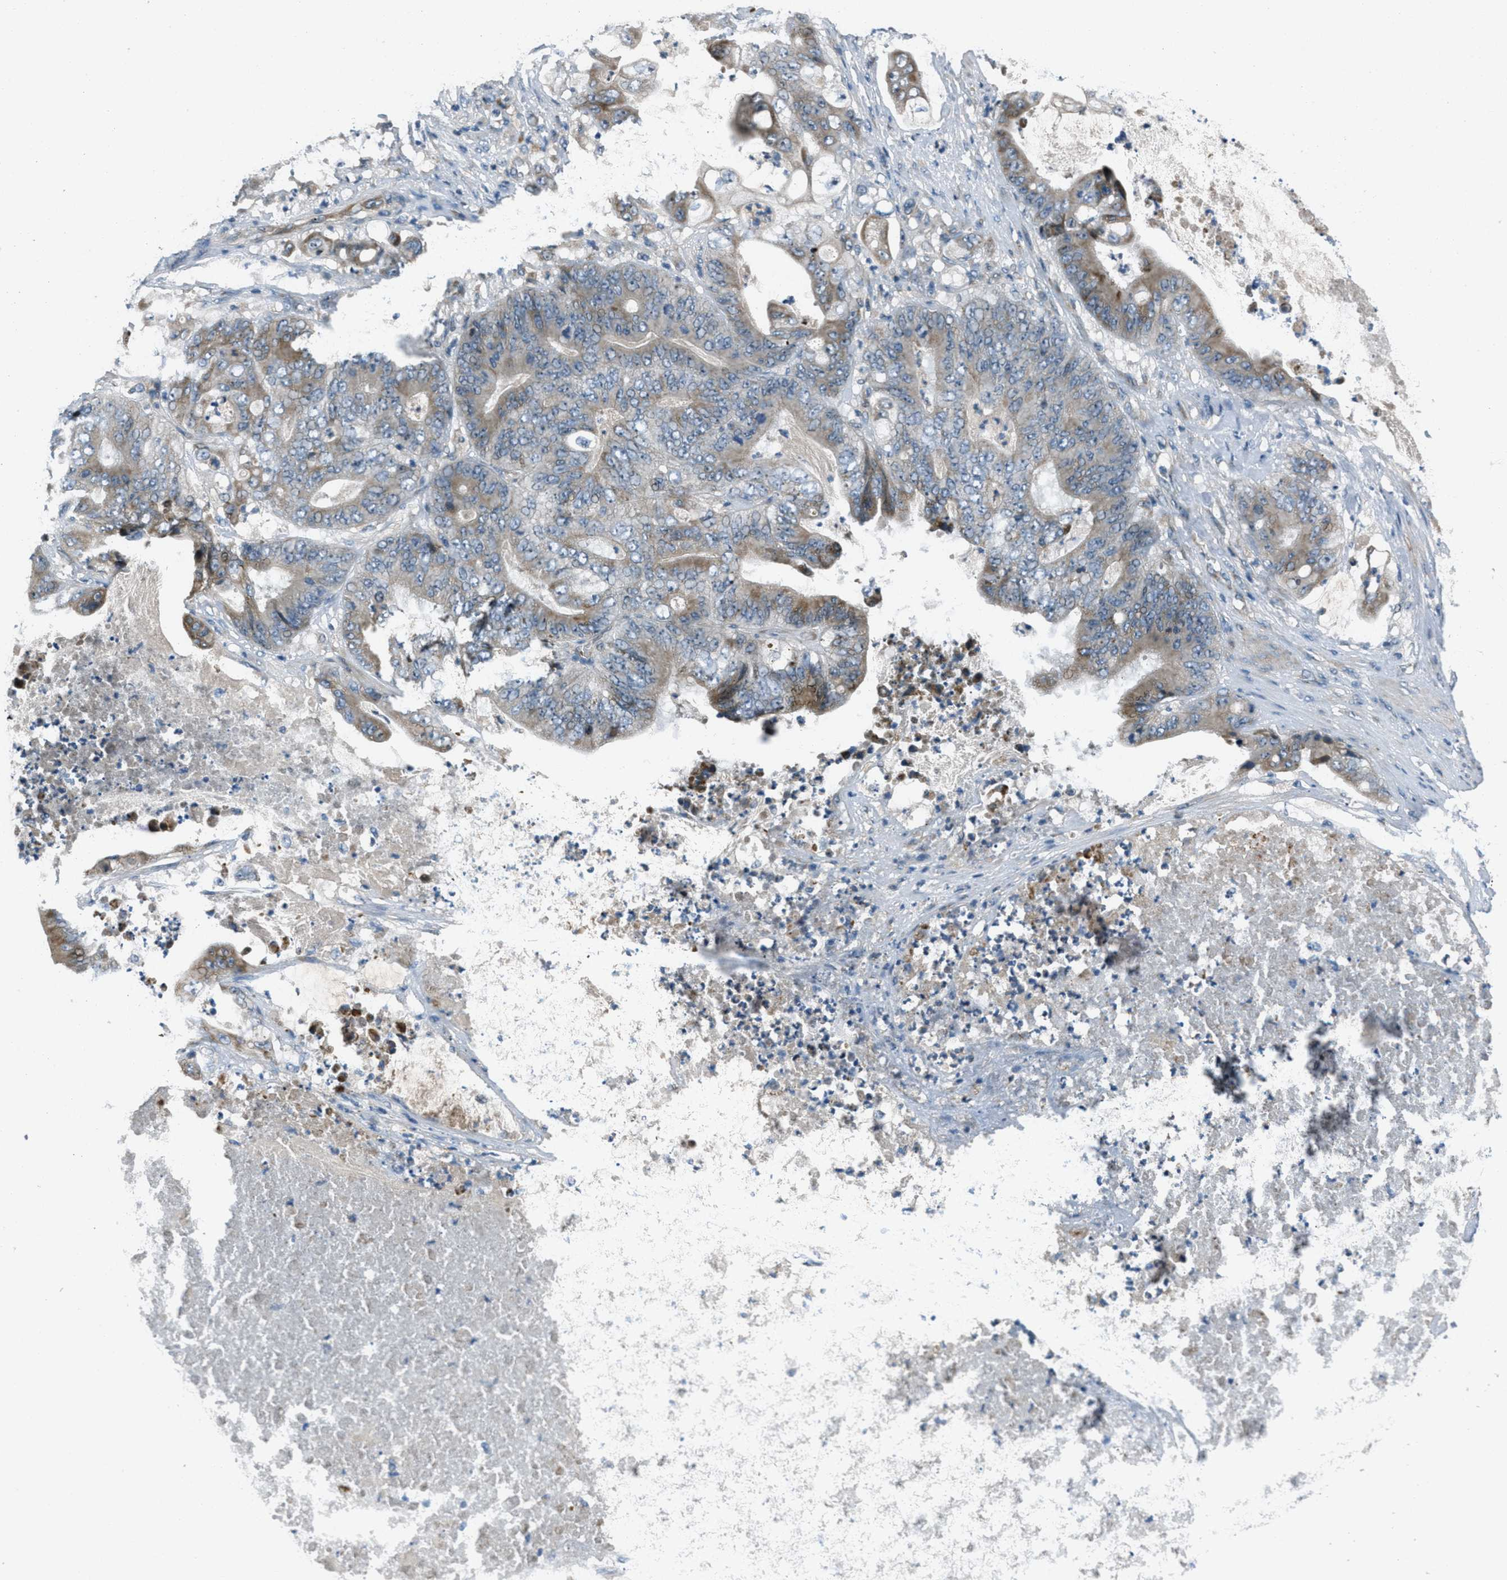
{"staining": {"intensity": "moderate", "quantity": ">75%", "location": "cytoplasmic/membranous"}, "tissue": "stomach cancer", "cell_type": "Tumor cells", "image_type": "cancer", "snomed": [{"axis": "morphology", "description": "Adenocarcinoma, NOS"}, {"axis": "topography", "description": "Stomach"}], "caption": "This photomicrograph displays immunohistochemistry (IHC) staining of adenocarcinoma (stomach), with medium moderate cytoplasmic/membranous positivity in about >75% of tumor cells.", "gene": "CLEC2D", "patient": {"sex": "female", "age": 73}}